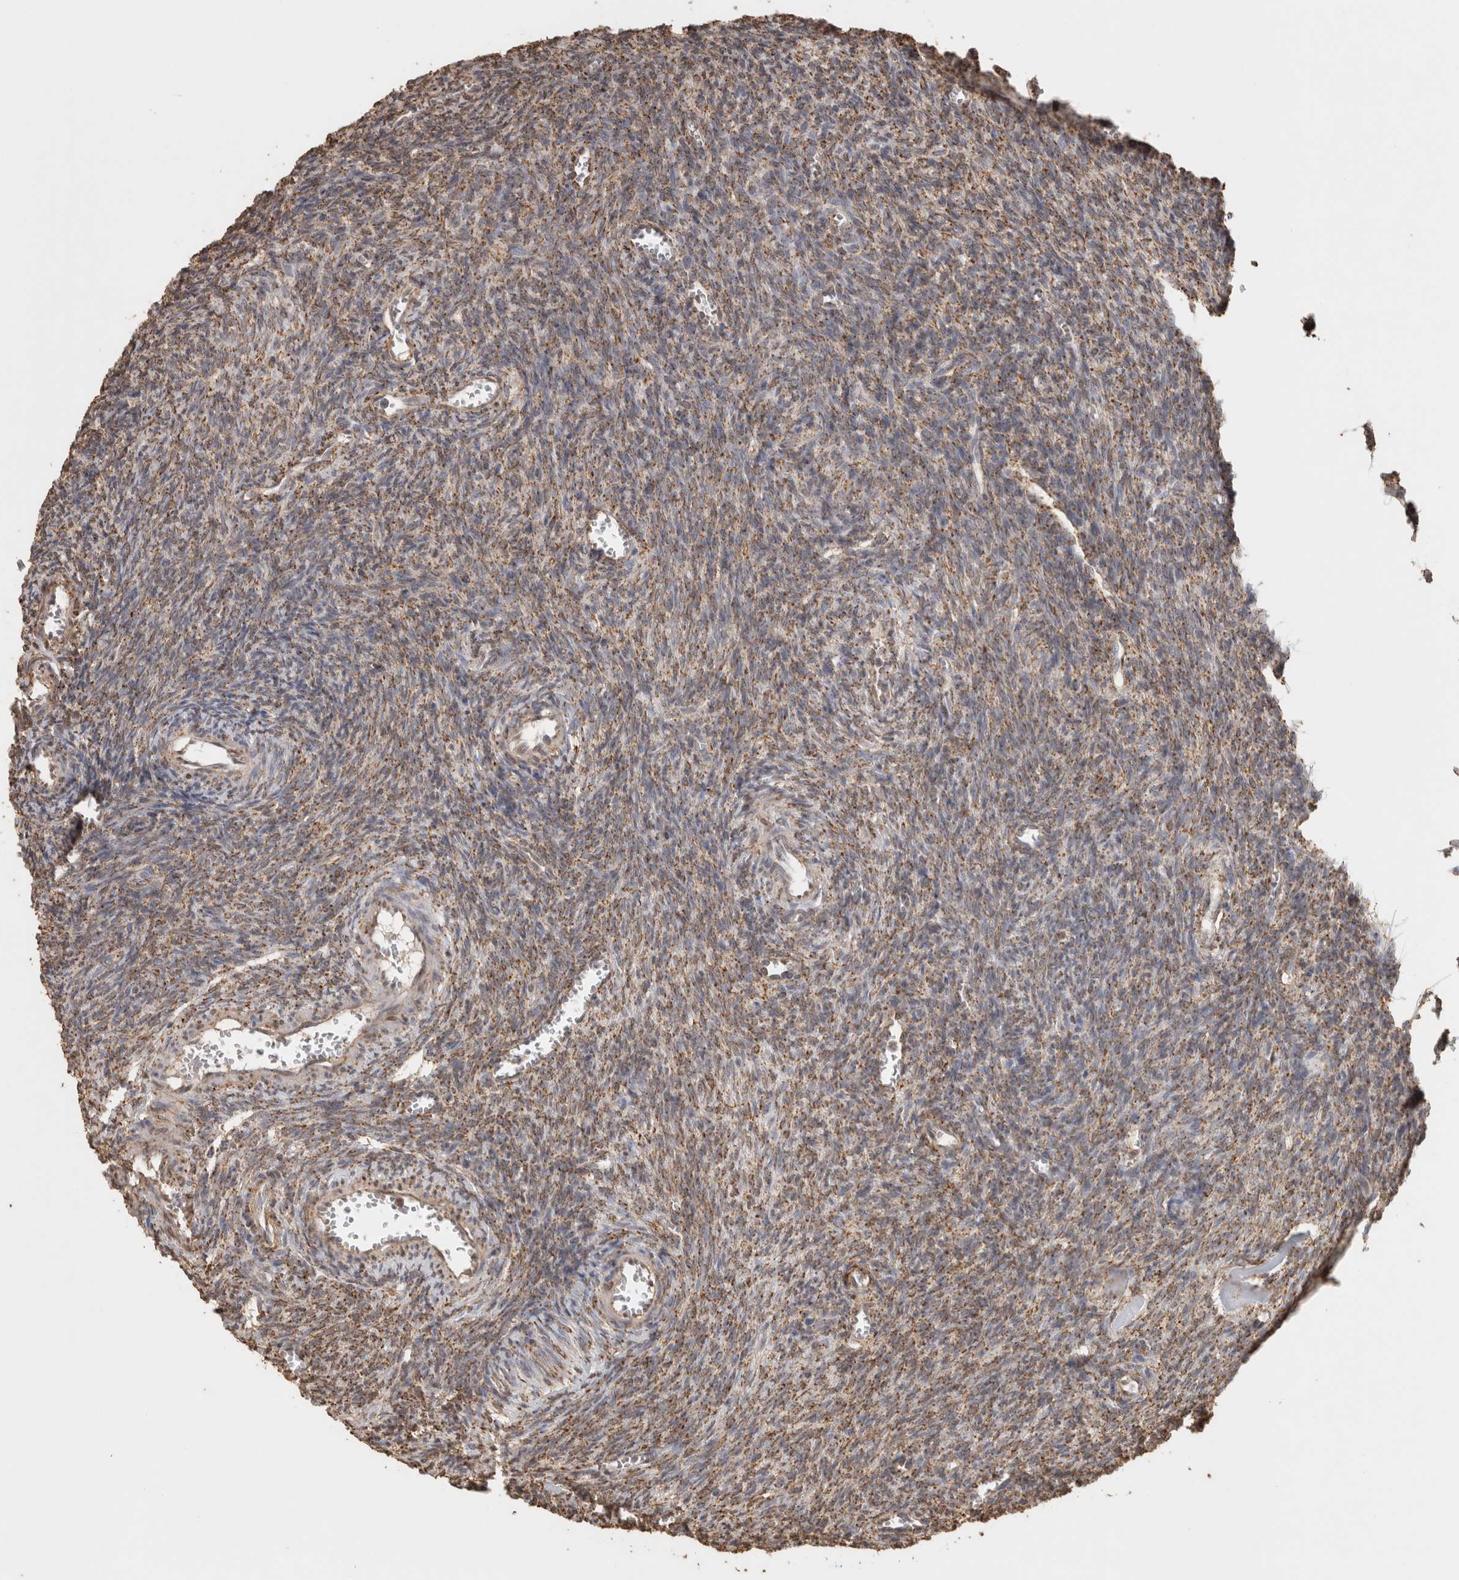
{"staining": {"intensity": "strong", "quantity": ">75%", "location": "cytoplasmic/membranous"}, "tissue": "ovary", "cell_type": "Follicle cells", "image_type": "normal", "snomed": [{"axis": "morphology", "description": "Normal tissue, NOS"}, {"axis": "topography", "description": "Ovary"}], "caption": "Protein staining demonstrates strong cytoplasmic/membranous positivity in approximately >75% of follicle cells in benign ovary.", "gene": "BNIP3L", "patient": {"sex": "female", "age": 27}}